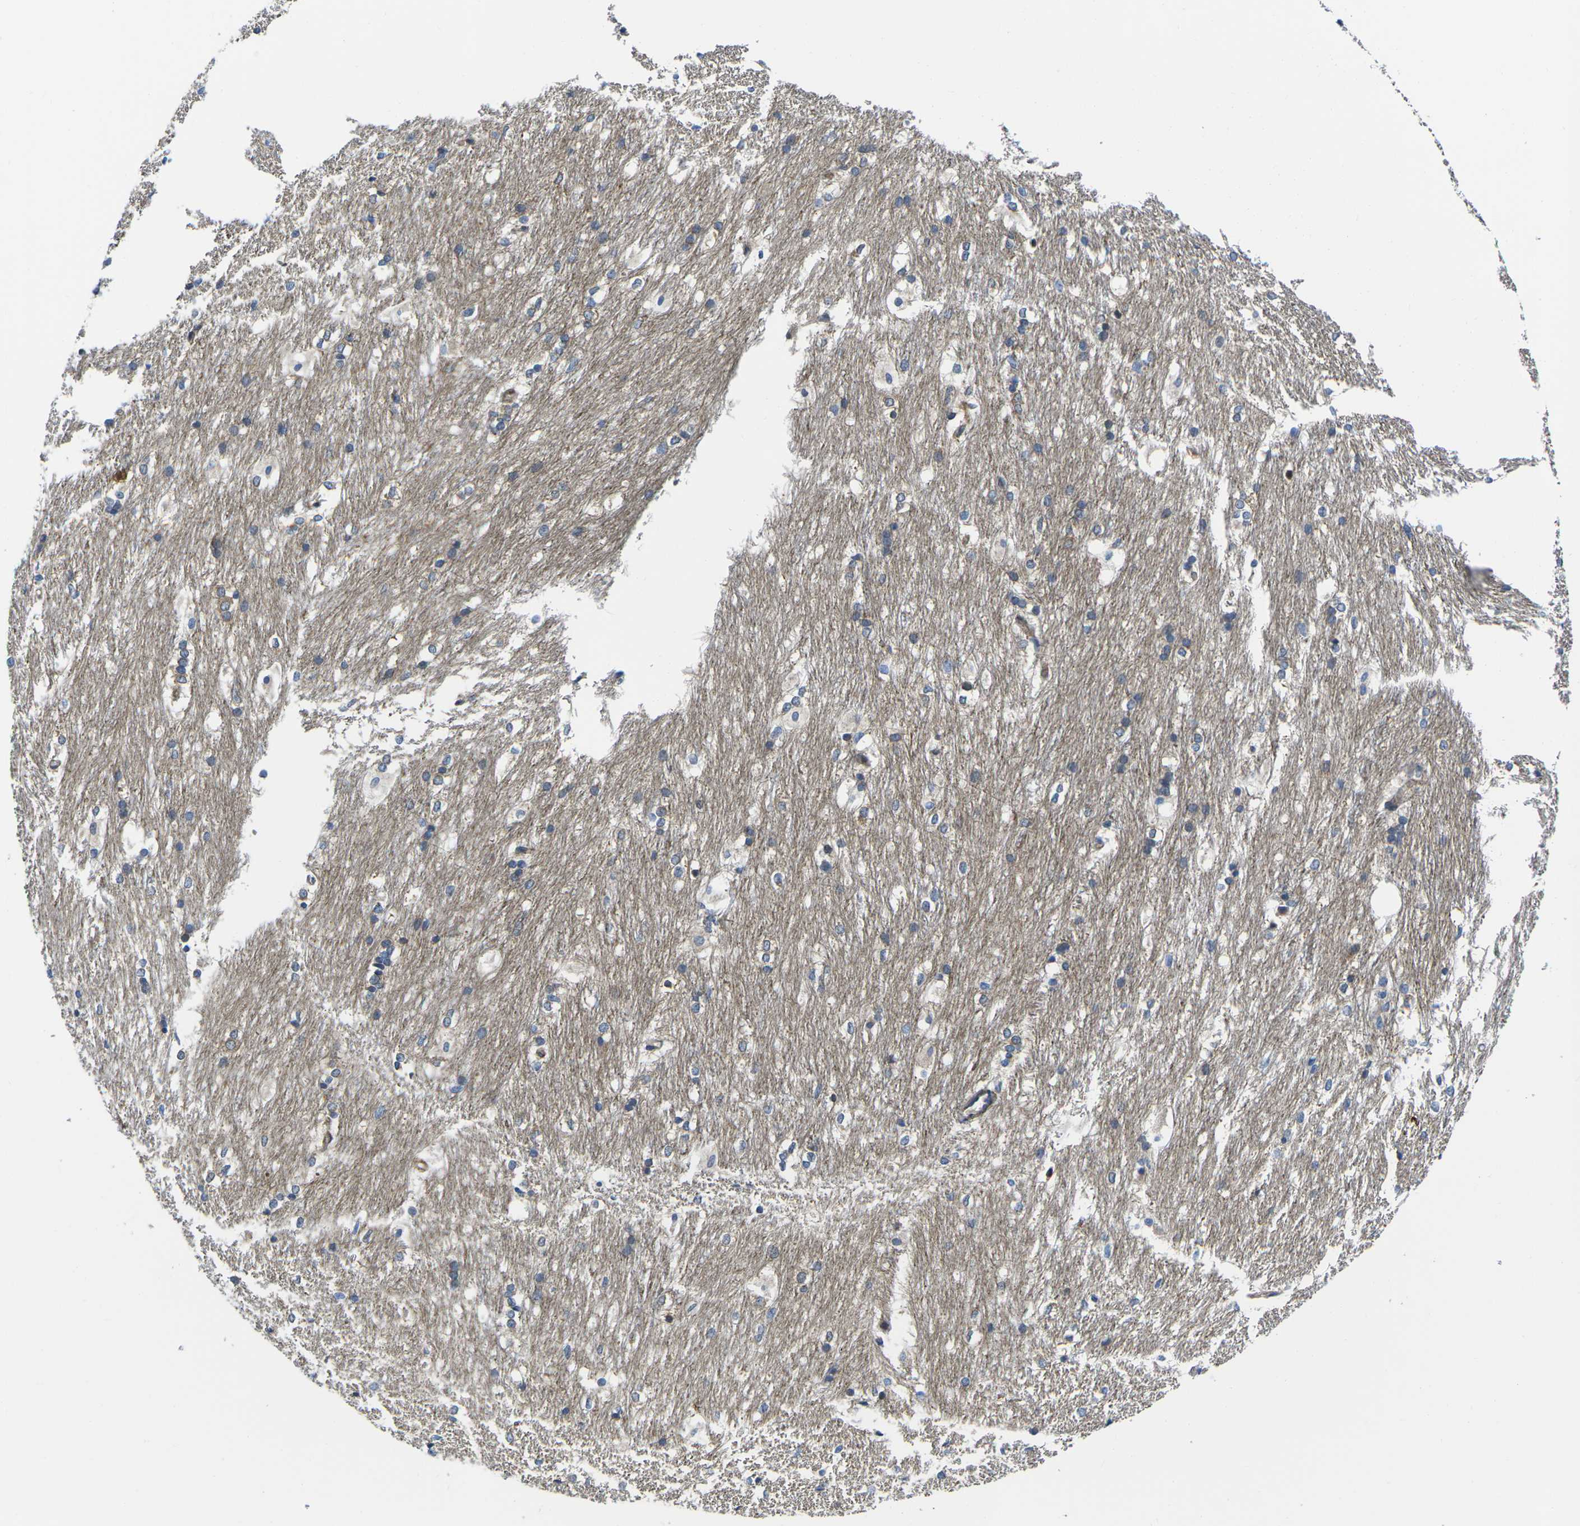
{"staining": {"intensity": "weak", "quantity": "<25%", "location": "cytoplasmic/membranous"}, "tissue": "caudate", "cell_type": "Glial cells", "image_type": "normal", "snomed": [{"axis": "morphology", "description": "Normal tissue, NOS"}, {"axis": "topography", "description": "Lateral ventricle wall"}], "caption": "High magnification brightfield microscopy of benign caudate stained with DAB (3,3'-diaminobenzidine) (brown) and counterstained with hematoxylin (blue): glial cells show no significant expression.", "gene": "DLG1", "patient": {"sex": "female", "age": 19}}